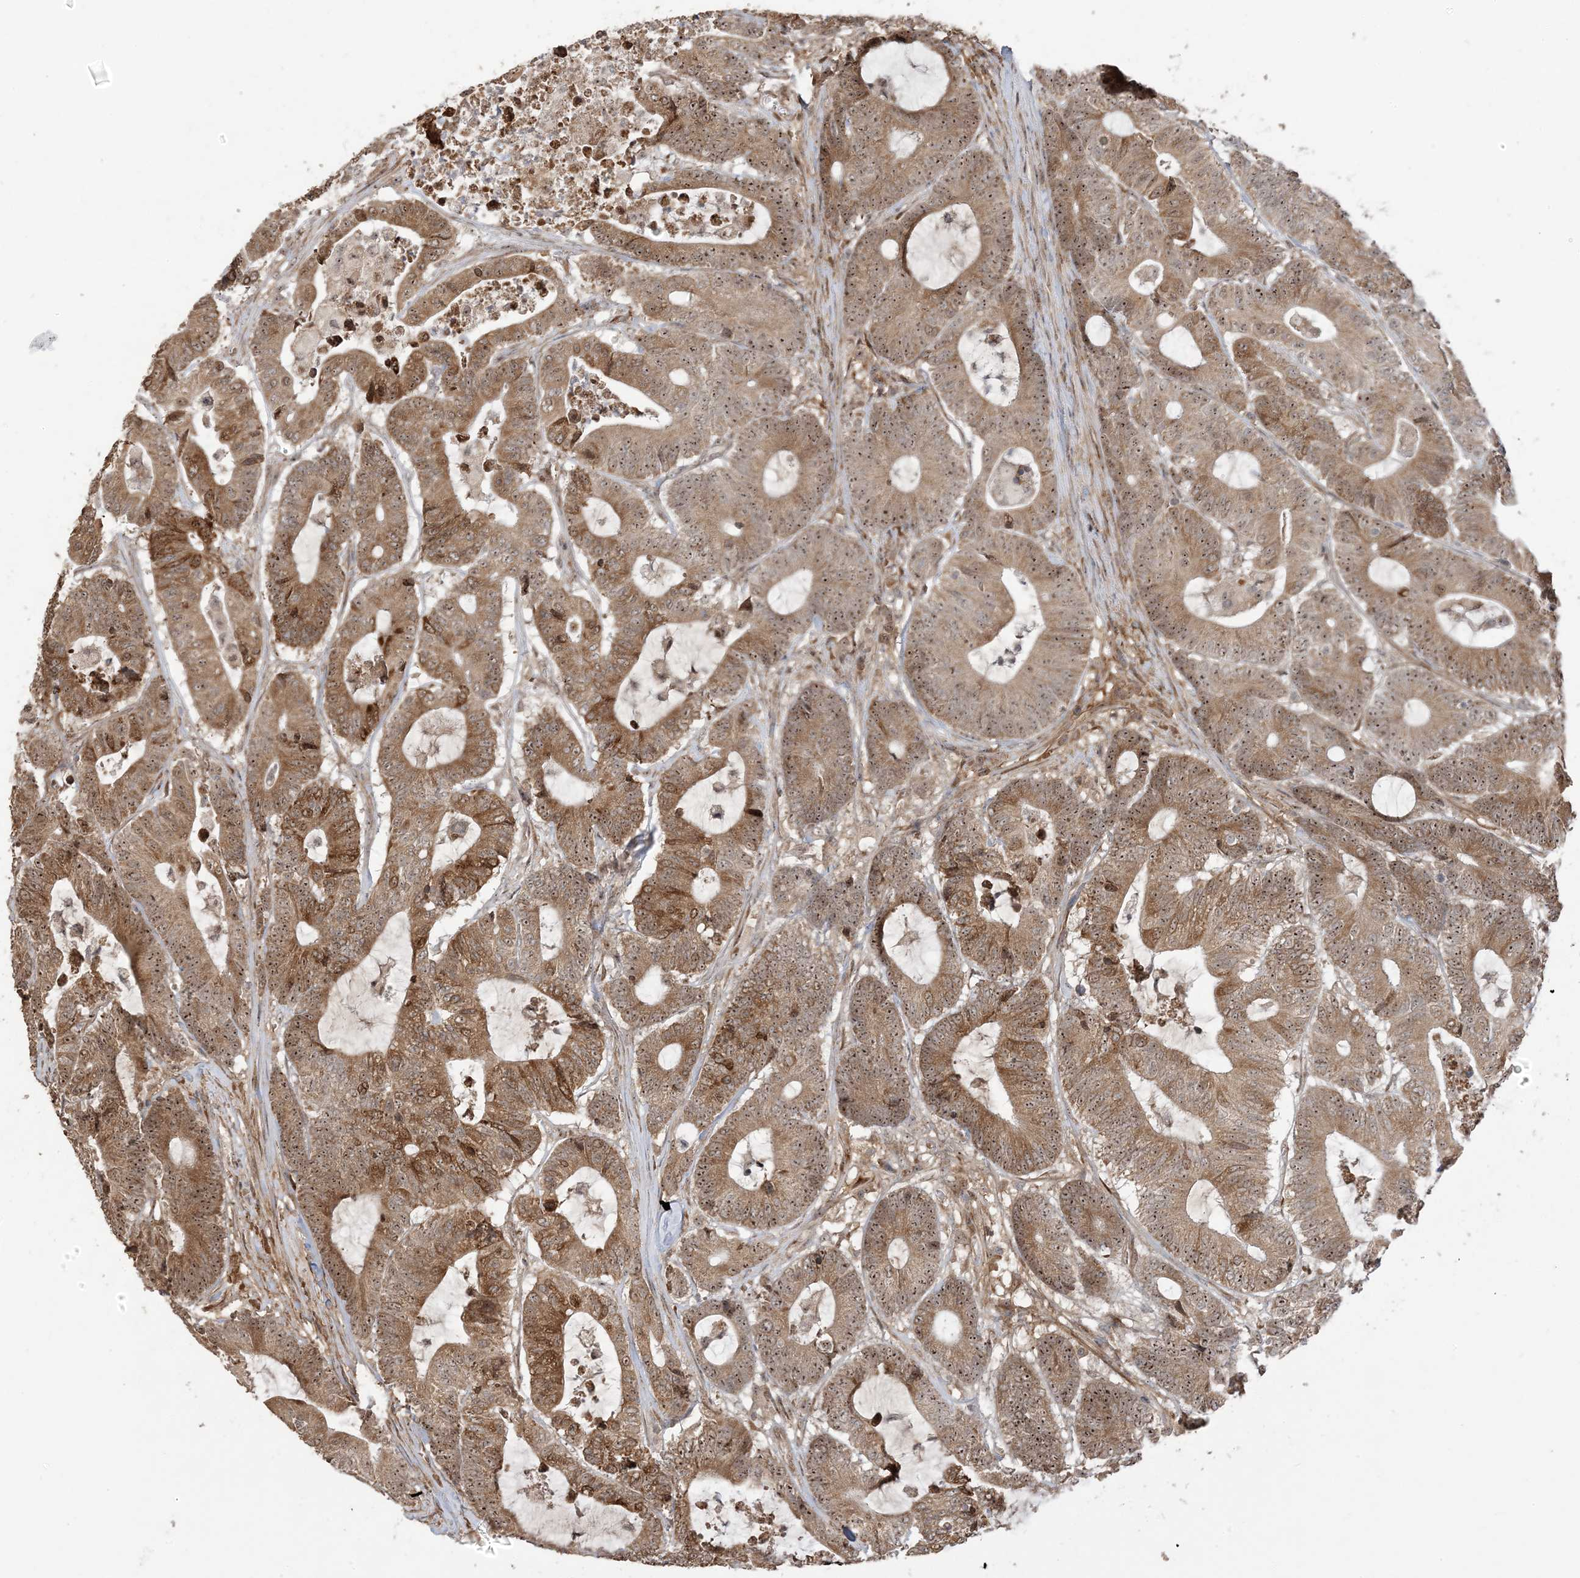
{"staining": {"intensity": "moderate", "quantity": ">75%", "location": "cytoplasmic/membranous,nuclear"}, "tissue": "colorectal cancer", "cell_type": "Tumor cells", "image_type": "cancer", "snomed": [{"axis": "morphology", "description": "Adenocarcinoma, NOS"}, {"axis": "topography", "description": "Colon"}], "caption": "Immunohistochemistry (IHC) histopathology image of colorectal cancer (adenocarcinoma) stained for a protein (brown), which shows medium levels of moderate cytoplasmic/membranous and nuclear staining in about >75% of tumor cells.", "gene": "ECM2", "patient": {"sex": "female", "age": 84}}